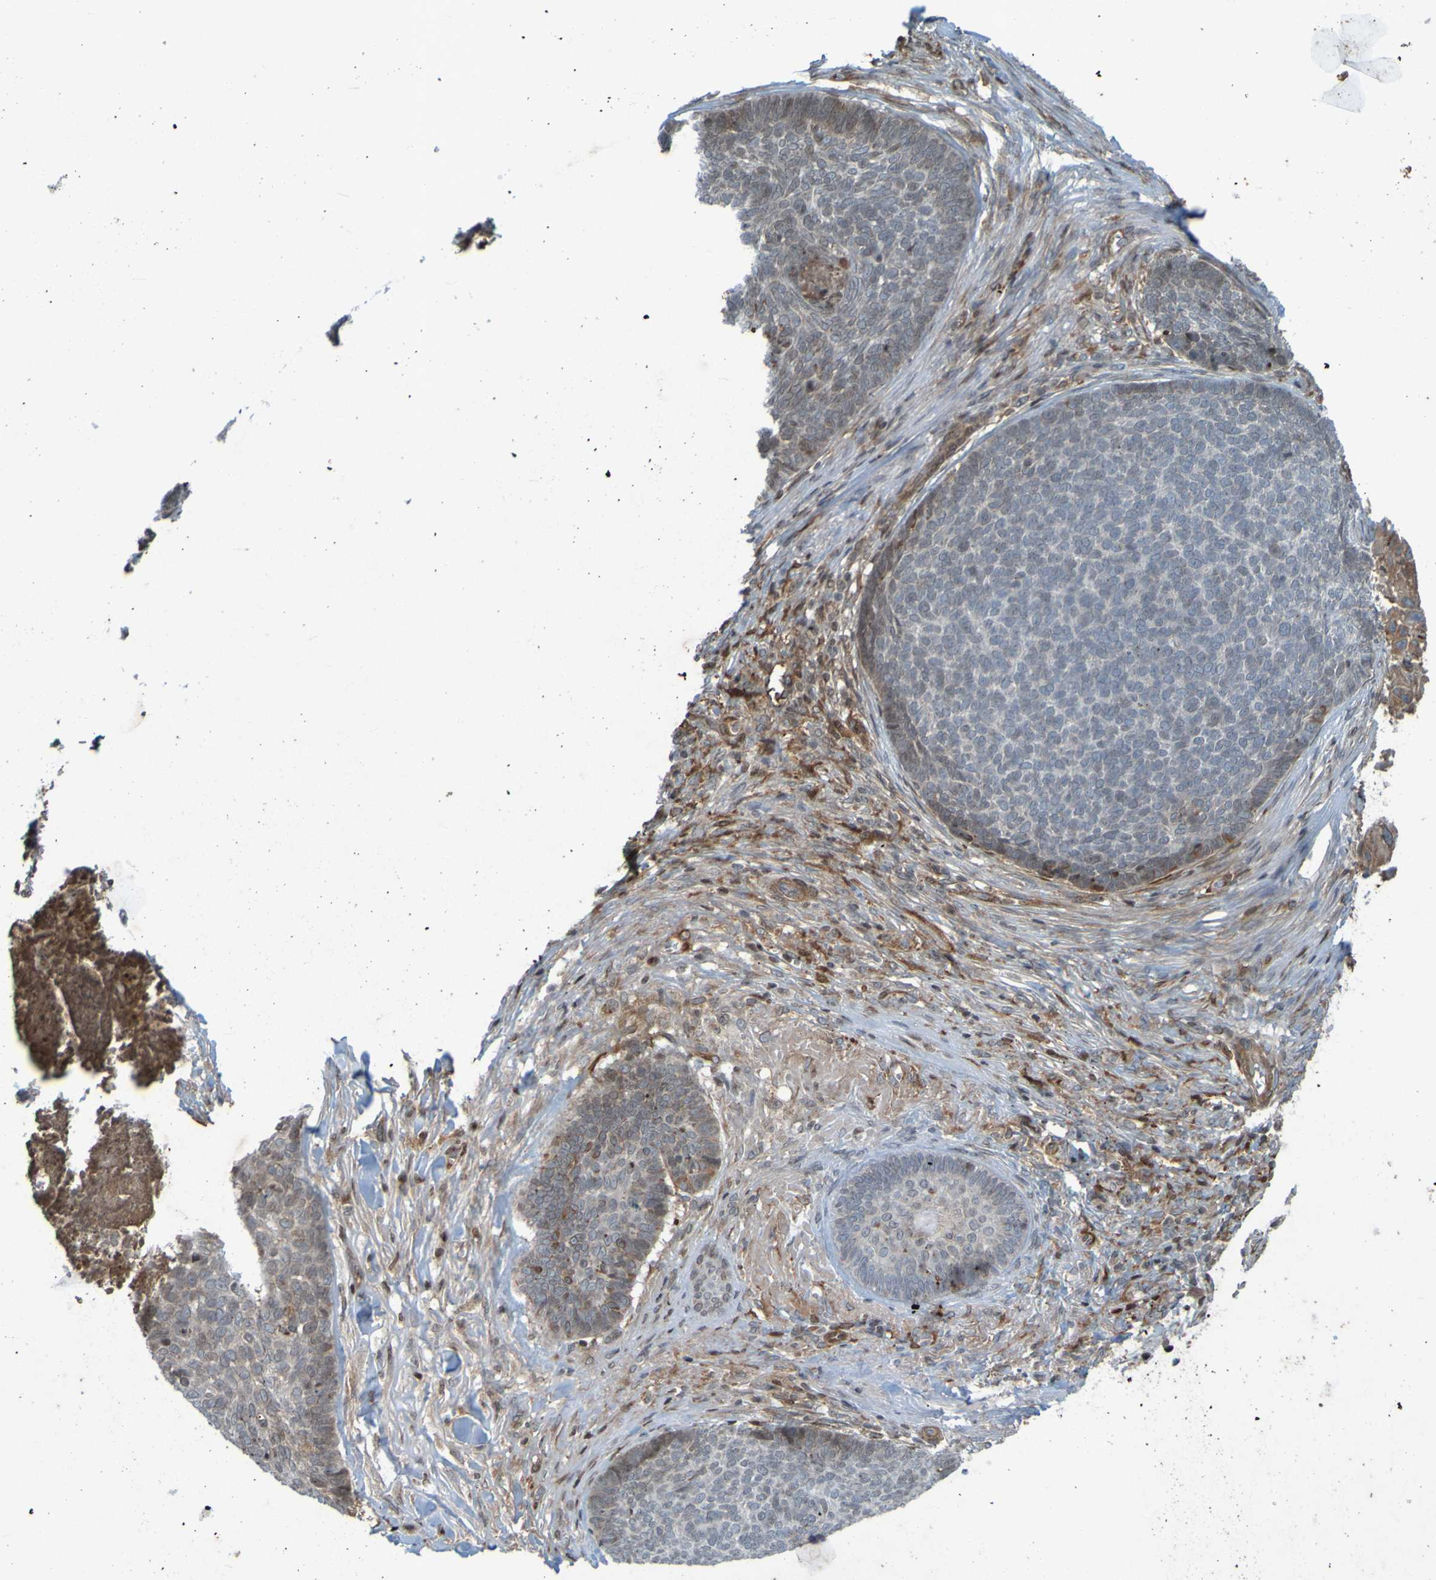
{"staining": {"intensity": "negative", "quantity": "none", "location": "none"}, "tissue": "skin cancer", "cell_type": "Tumor cells", "image_type": "cancer", "snomed": [{"axis": "morphology", "description": "Basal cell carcinoma"}, {"axis": "topography", "description": "Skin"}], "caption": "Tumor cells show no significant protein staining in skin cancer (basal cell carcinoma).", "gene": "GUCY1A1", "patient": {"sex": "male", "age": 84}}